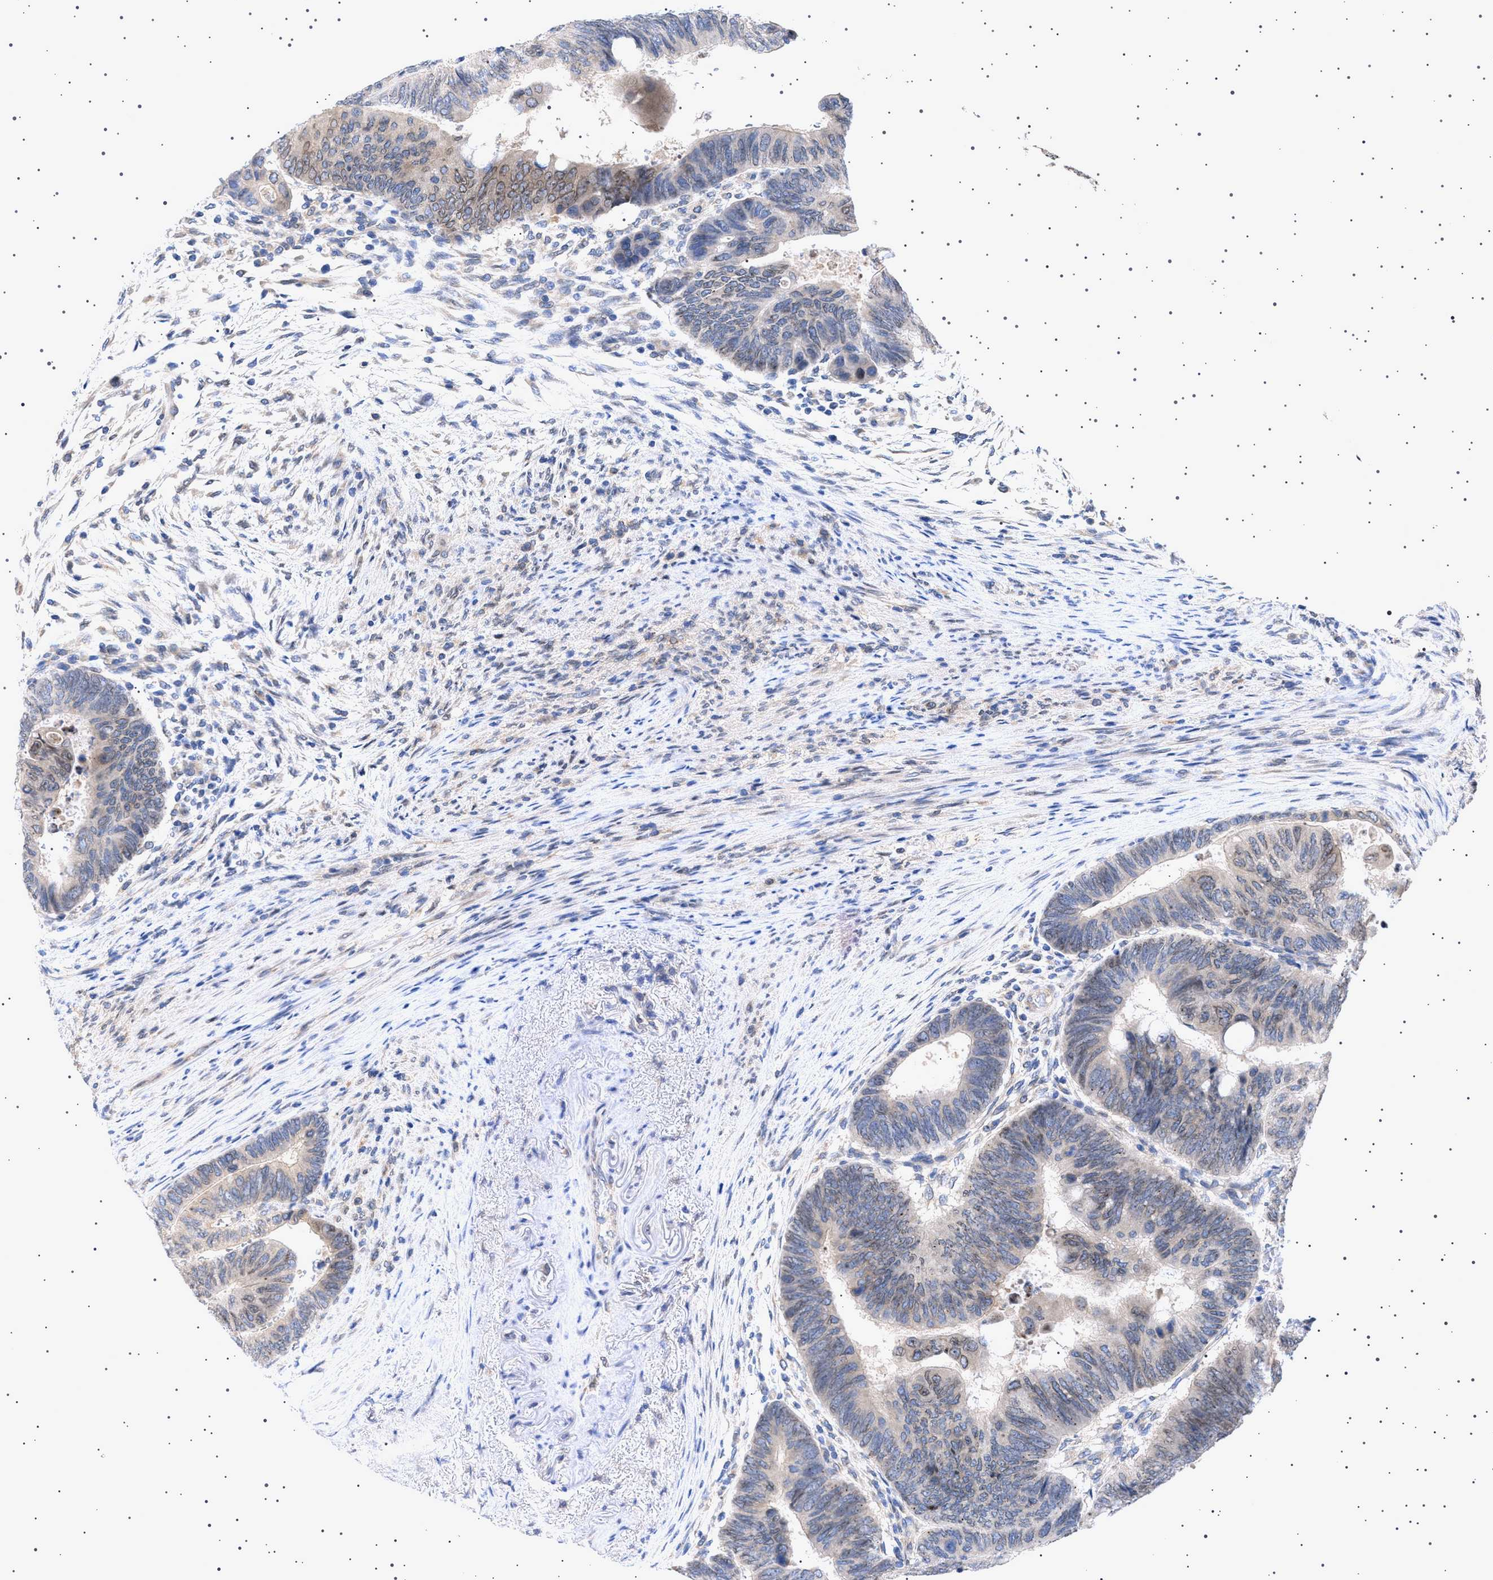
{"staining": {"intensity": "moderate", "quantity": "<25%", "location": "cytoplasmic/membranous,nuclear"}, "tissue": "colorectal cancer", "cell_type": "Tumor cells", "image_type": "cancer", "snomed": [{"axis": "morphology", "description": "Normal tissue, NOS"}, {"axis": "morphology", "description": "Adenocarcinoma, NOS"}, {"axis": "topography", "description": "Rectum"}, {"axis": "topography", "description": "Peripheral nerve tissue"}], "caption": "Immunohistochemical staining of colorectal adenocarcinoma exhibits moderate cytoplasmic/membranous and nuclear protein expression in approximately <25% of tumor cells.", "gene": "NUP93", "patient": {"sex": "male", "age": 92}}